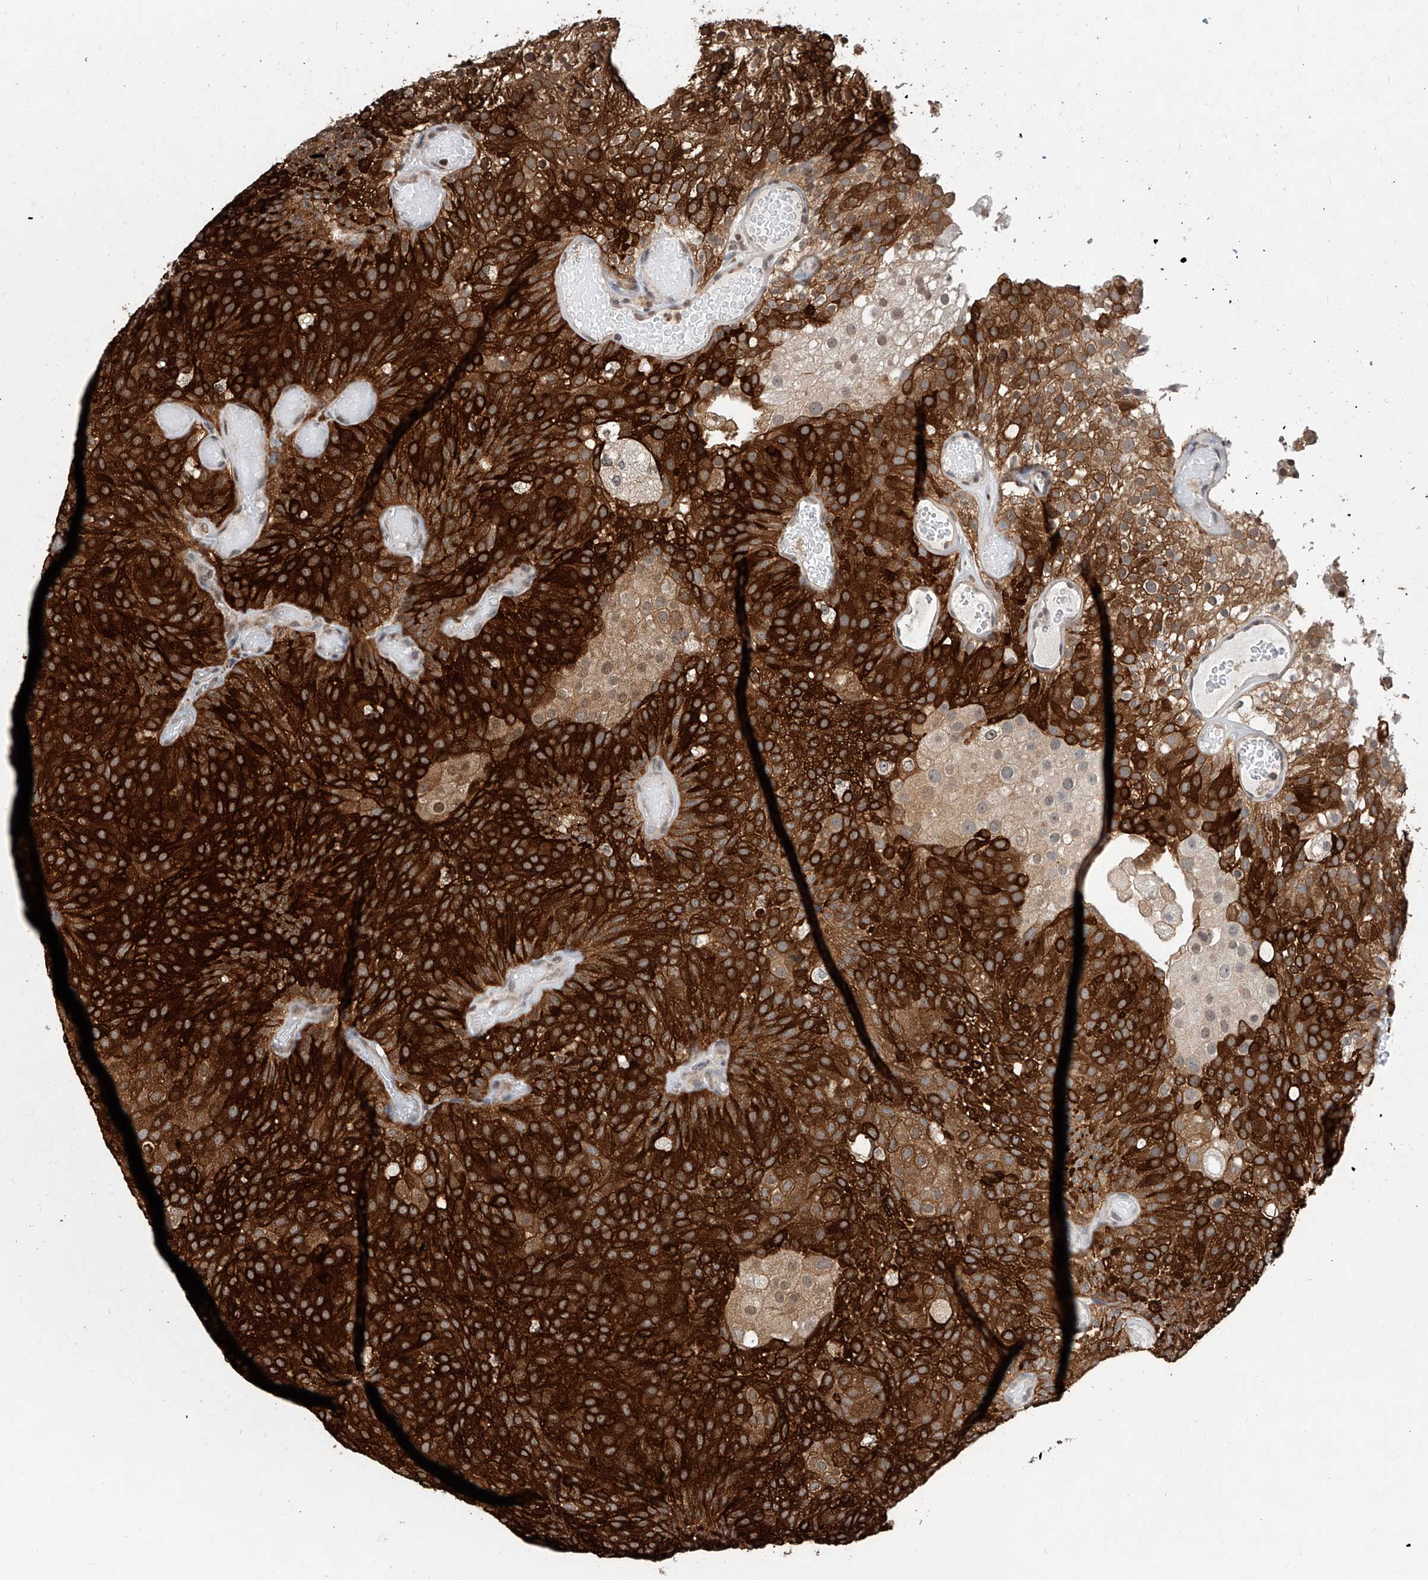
{"staining": {"intensity": "strong", "quantity": ">75%", "location": "cytoplasmic/membranous"}, "tissue": "urothelial cancer", "cell_type": "Tumor cells", "image_type": "cancer", "snomed": [{"axis": "morphology", "description": "Urothelial carcinoma, Low grade"}, {"axis": "topography", "description": "Urinary bladder"}], "caption": "Human urothelial cancer stained with a brown dye demonstrates strong cytoplasmic/membranous positive staining in approximately >75% of tumor cells.", "gene": "RP9", "patient": {"sex": "male", "age": 78}}